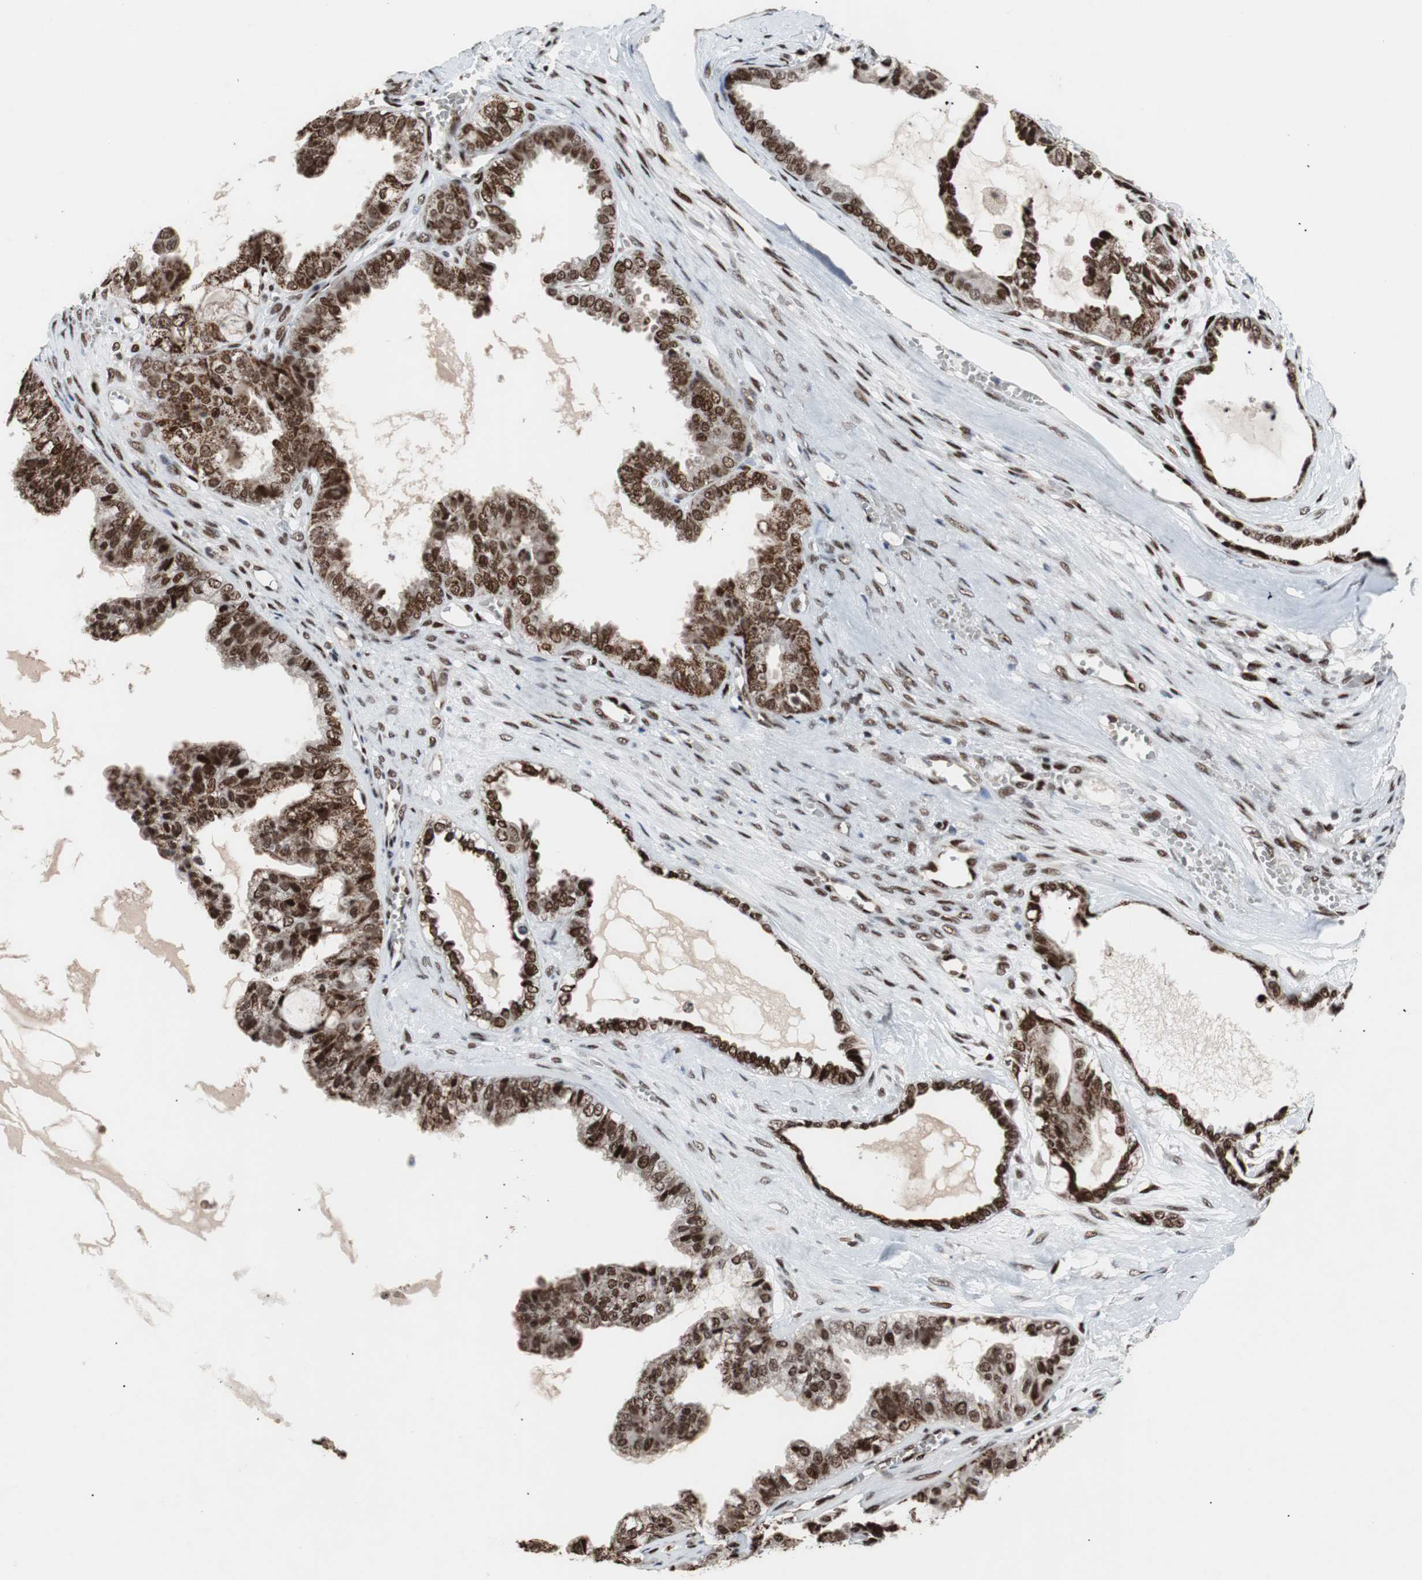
{"staining": {"intensity": "strong", "quantity": ">75%", "location": "nuclear"}, "tissue": "ovarian cancer", "cell_type": "Tumor cells", "image_type": "cancer", "snomed": [{"axis": "morphology", "description": "Carcinoma, NOS"}, {"axis": "morphology", "description": "Carcinoma, endometroid"}, {"axis": "topography", "description": "Ovary"}], "caption": "Ovarian endometroid carcinoma stained with a brown dye exhibits strong nuclear positive positivity in about >75% of tumor cells.", "gene": "NBL1", "patient": {"sex": "female", "age": 50}}